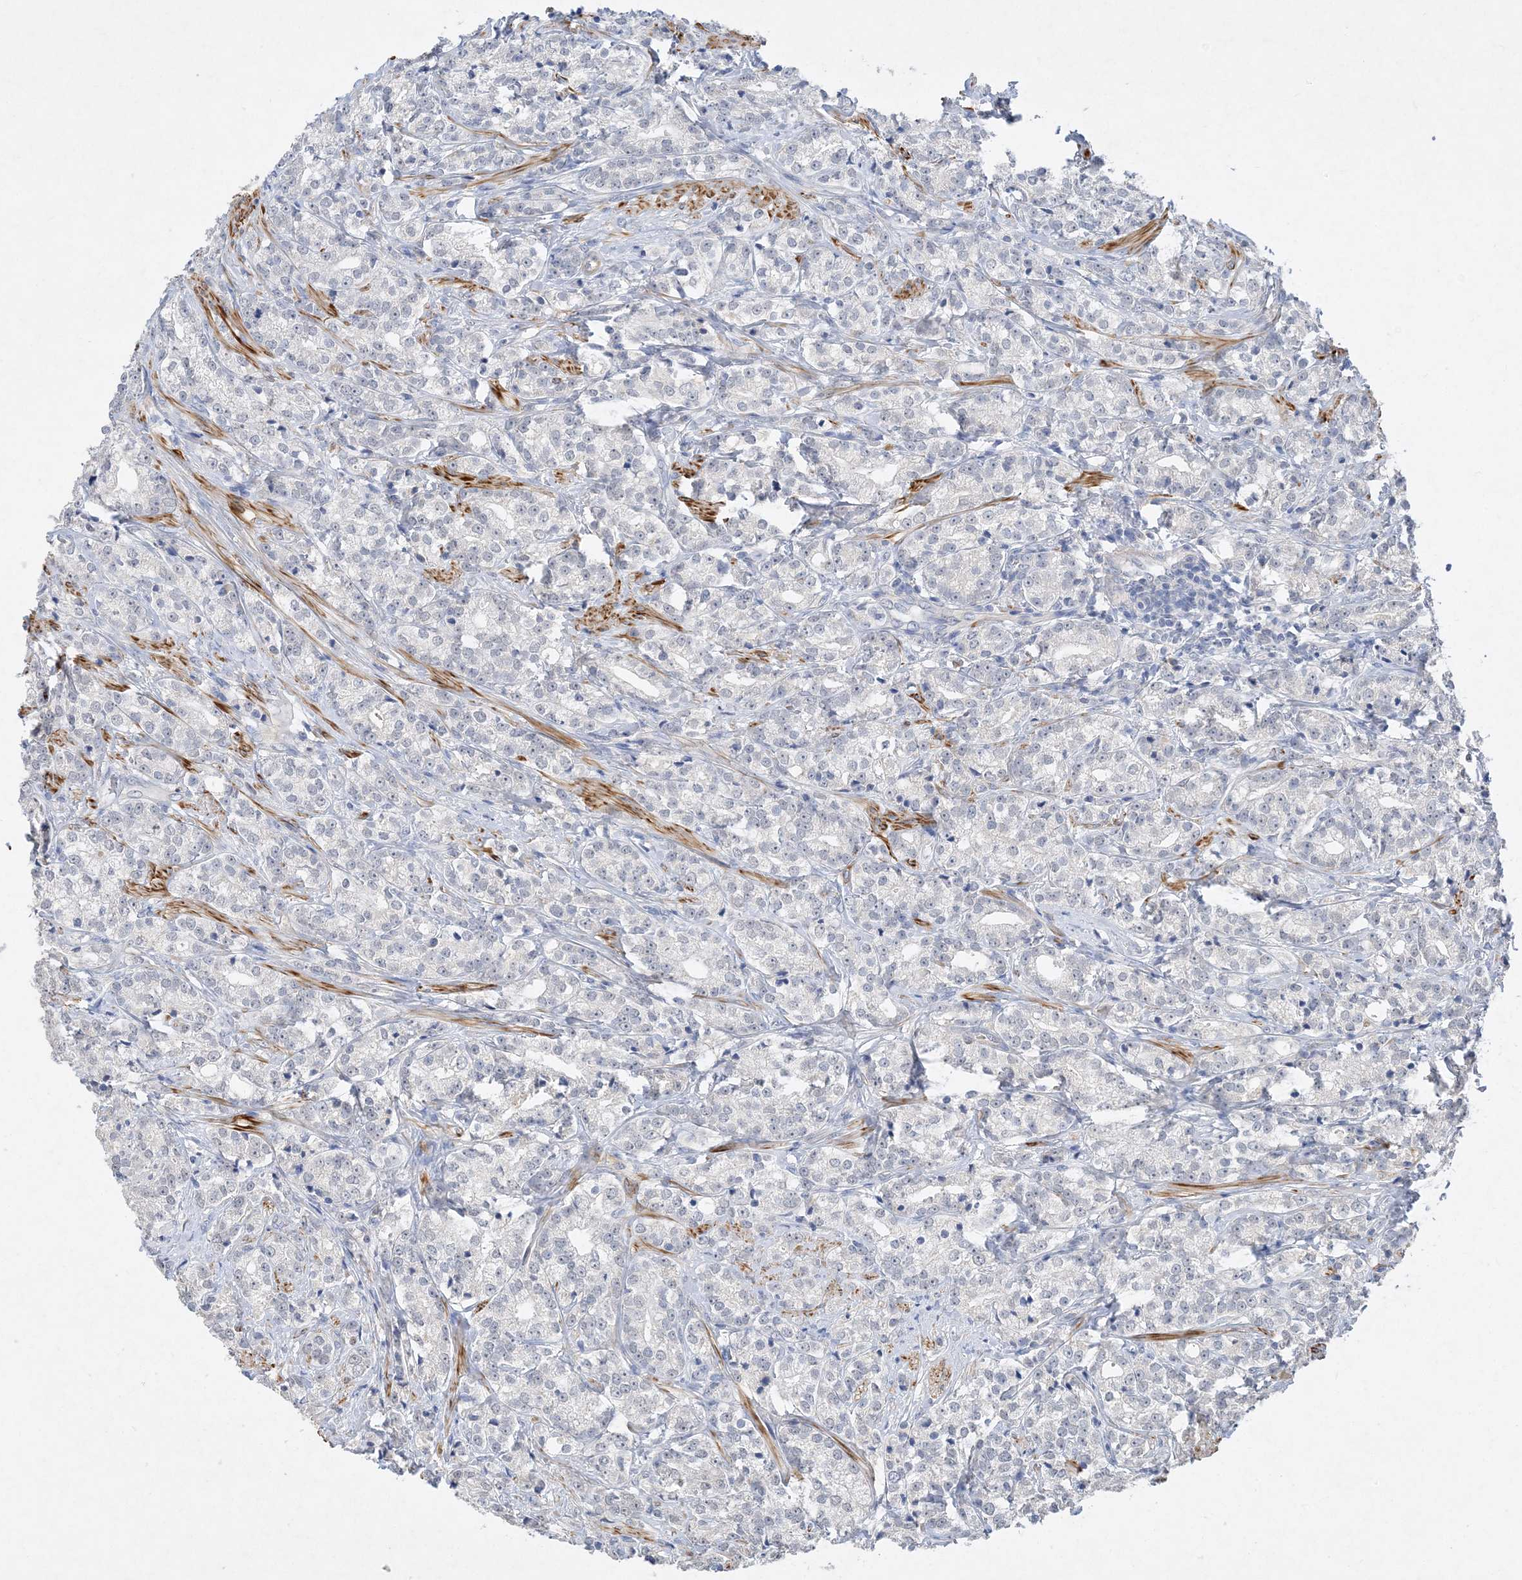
{"staining": {"intensity": "negative", "quantity": "none", "location": "none"}, "tissue": "prostate cancer", "cell_type": "Tumor cells", "image_type": "cancer", "snomed": [{"axis": "morphology", "description": "Adenocarcinoma, High grade"}, {"axis": "topography", "description": "Prostate"}], "caption": "Immunohistochemical staining of prostate cancer shows no significant staining in tumor cells. The staining was performed using DAB to visualize the protein expression in brown, while the nuclei were stained in blue with hematoxylin (Magnification: 20x).", "gene": "C11orf58", "patient": {"sex": "male", "age": 69}}